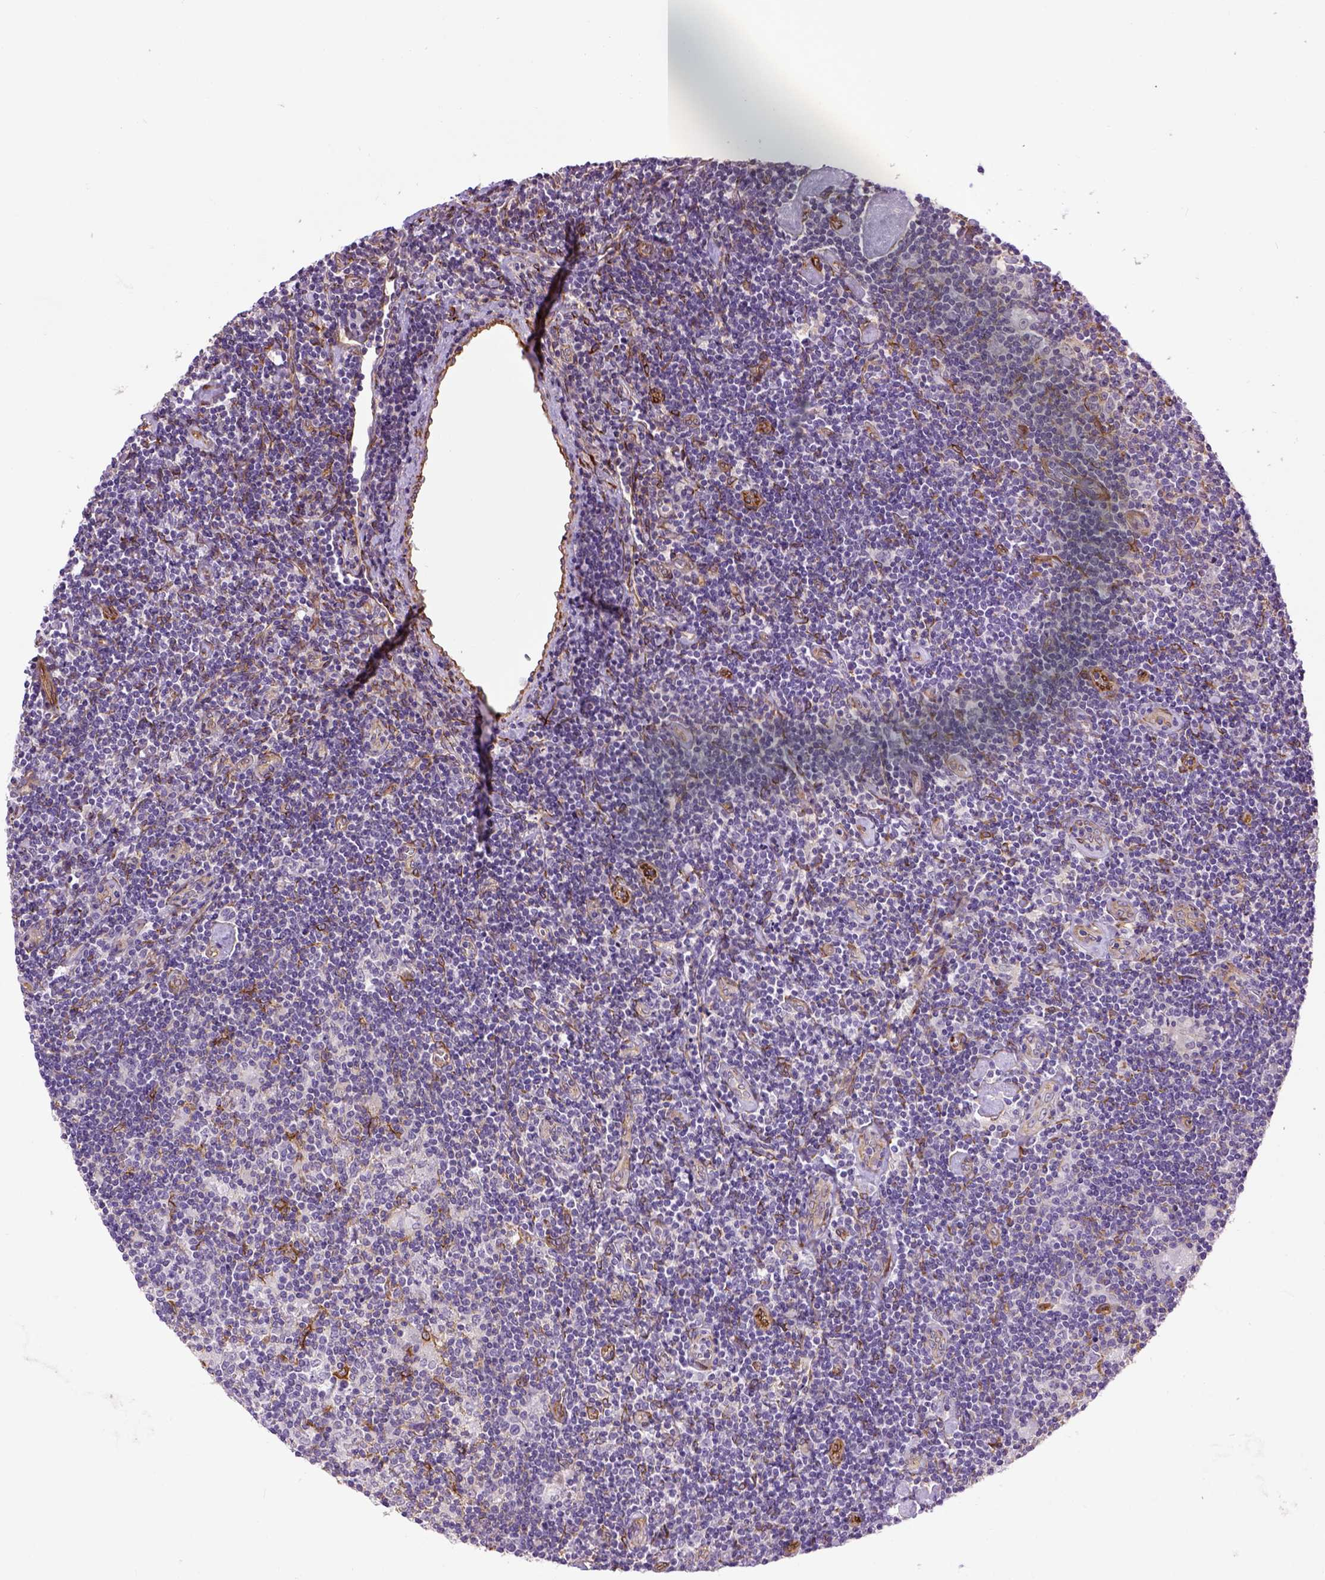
{"staining": {"intensity": "negative", "quantity": "none", "location": "none"}, "tissue": "lymphoma", "cell_type": "Tumor cells", "image_type": "cancer", "snomed": [{"axis": "morphology", "description": "Hodgkin's disease, NOS"}, {"axis": "topography", "description": "Lymph node"}], "caption": "Tumor cells are negative for brown protein staining in lymphoma. (Brightfield microscopy of DAB IHC at high magnification).", "gene": "KAZN", "patient": {"sex": "male", "age": 40}}